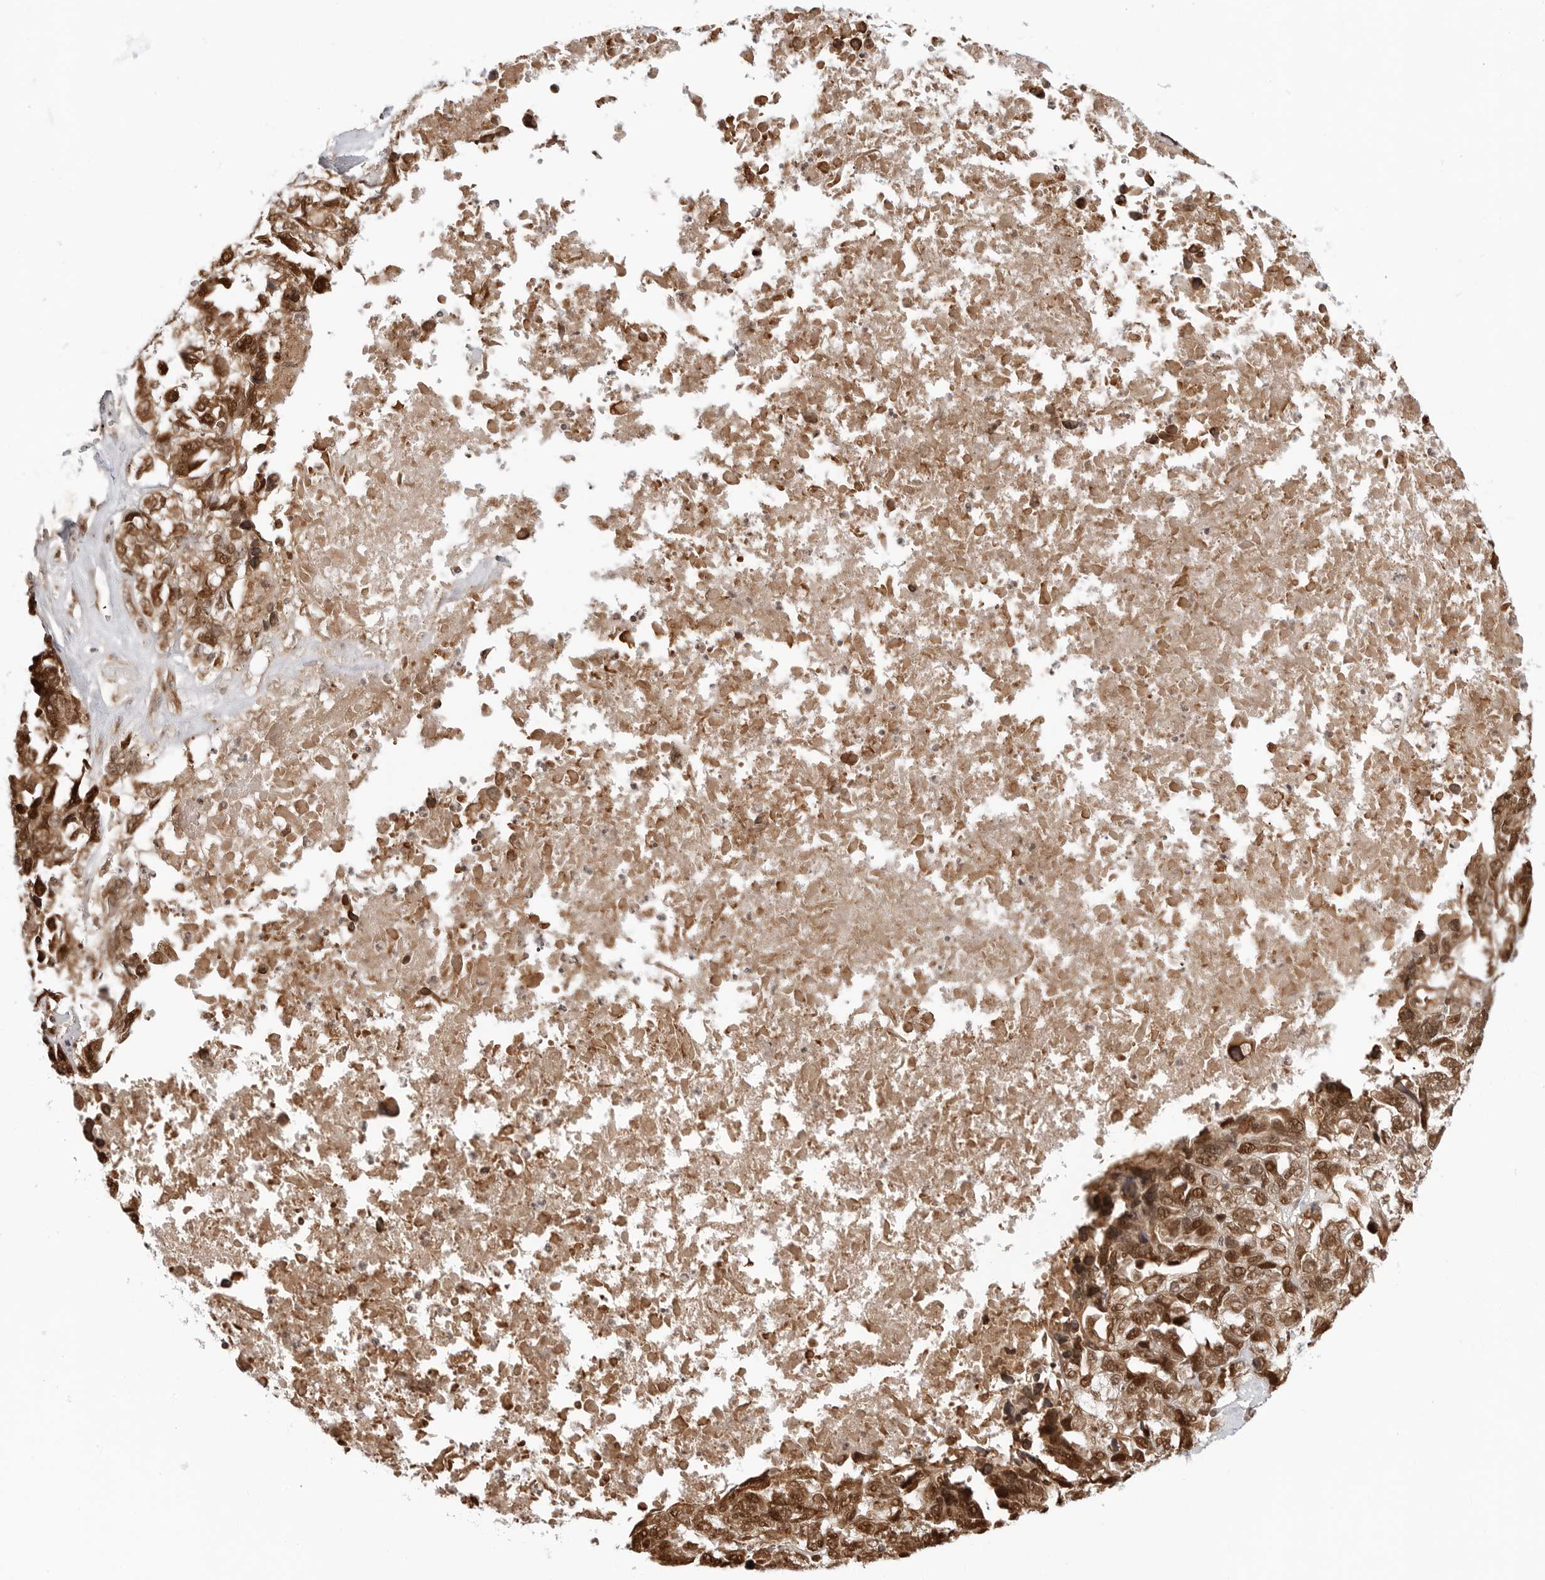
{"staining": {"intensity": "moderate", "quantity": ">75%", "location": "cytoplasmic/membranous,nuclear"}, "tissue": "ovarian cancer", "cell_type": "Tumor cells", "image_type": "cancer", "snomed": [{"axis": "morphology", "description": "Cystadenocarcinoma, serous, NOS"}, {"axis": "topography", "description": "Ovary"}], "caption": "A medium amount of moderate cytoplasmic/membranous and nuclear expression is appreciated in approximately >75% of tumor cells in ovarian cancer tissue. Using DAB (3,3'-diaminobenzidine) (brown) and hematoxylin (blue) stains, captured at high magnification using brightfield microscopy.", "gene": "TIPRL", "patient": {"sex": "female", "age": 79}}